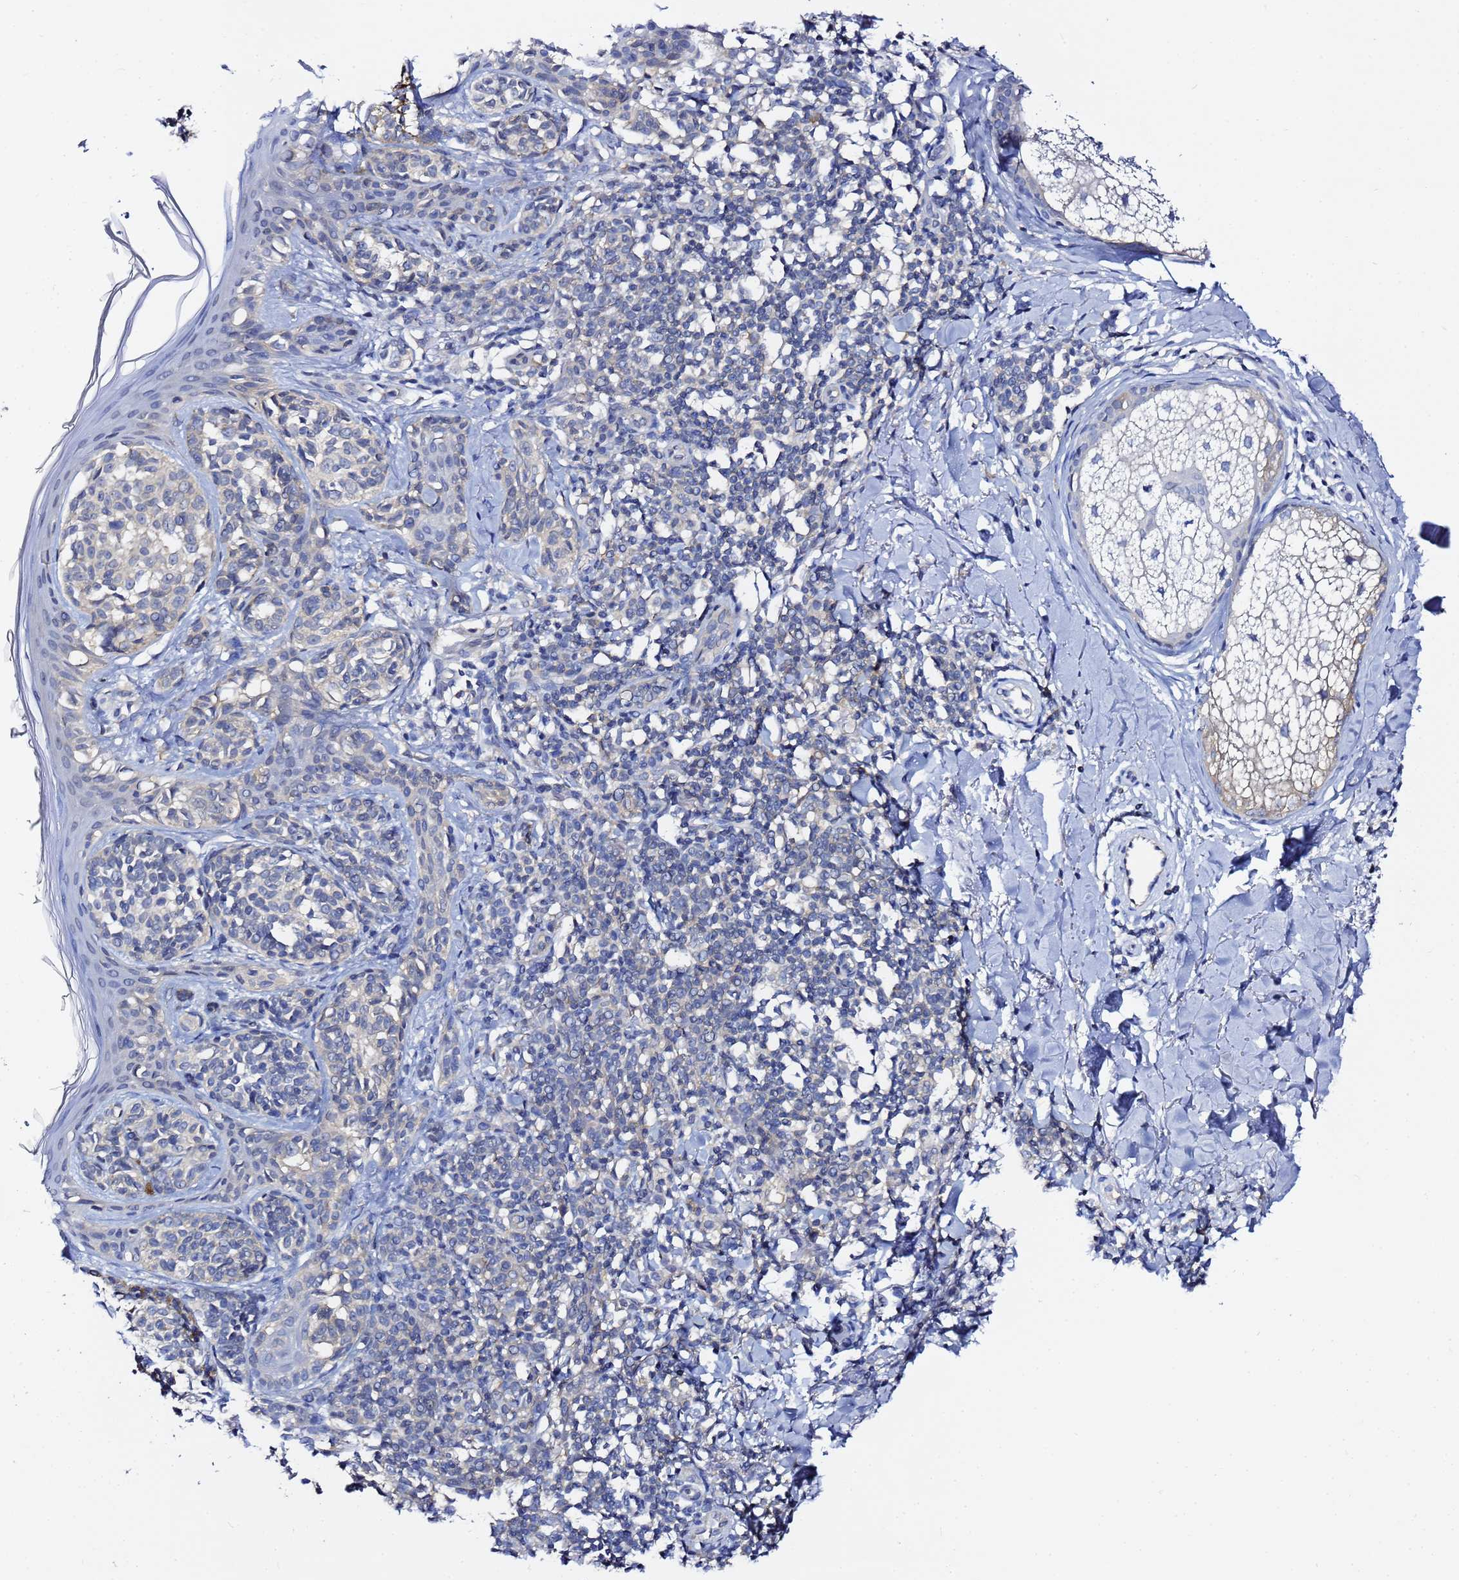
{"staining": {"intensity": "negative", "quantity": "none", "location": "none"}, "tissue": "melanoma", "cell_type": "Tumor cells", "image_type": "cancer", "snomed": [{"axis": "morphology", "description": "Malignant melanoma, NOS"}, {"axis": "topography", "description": "Skin of upper extremity"}], "caption": "Melanoma was stained to show a protein in brown. There is no significant expression in tumor cells.", "gene": "LENG1", "patient": {"sex": "male", "age": 40}}